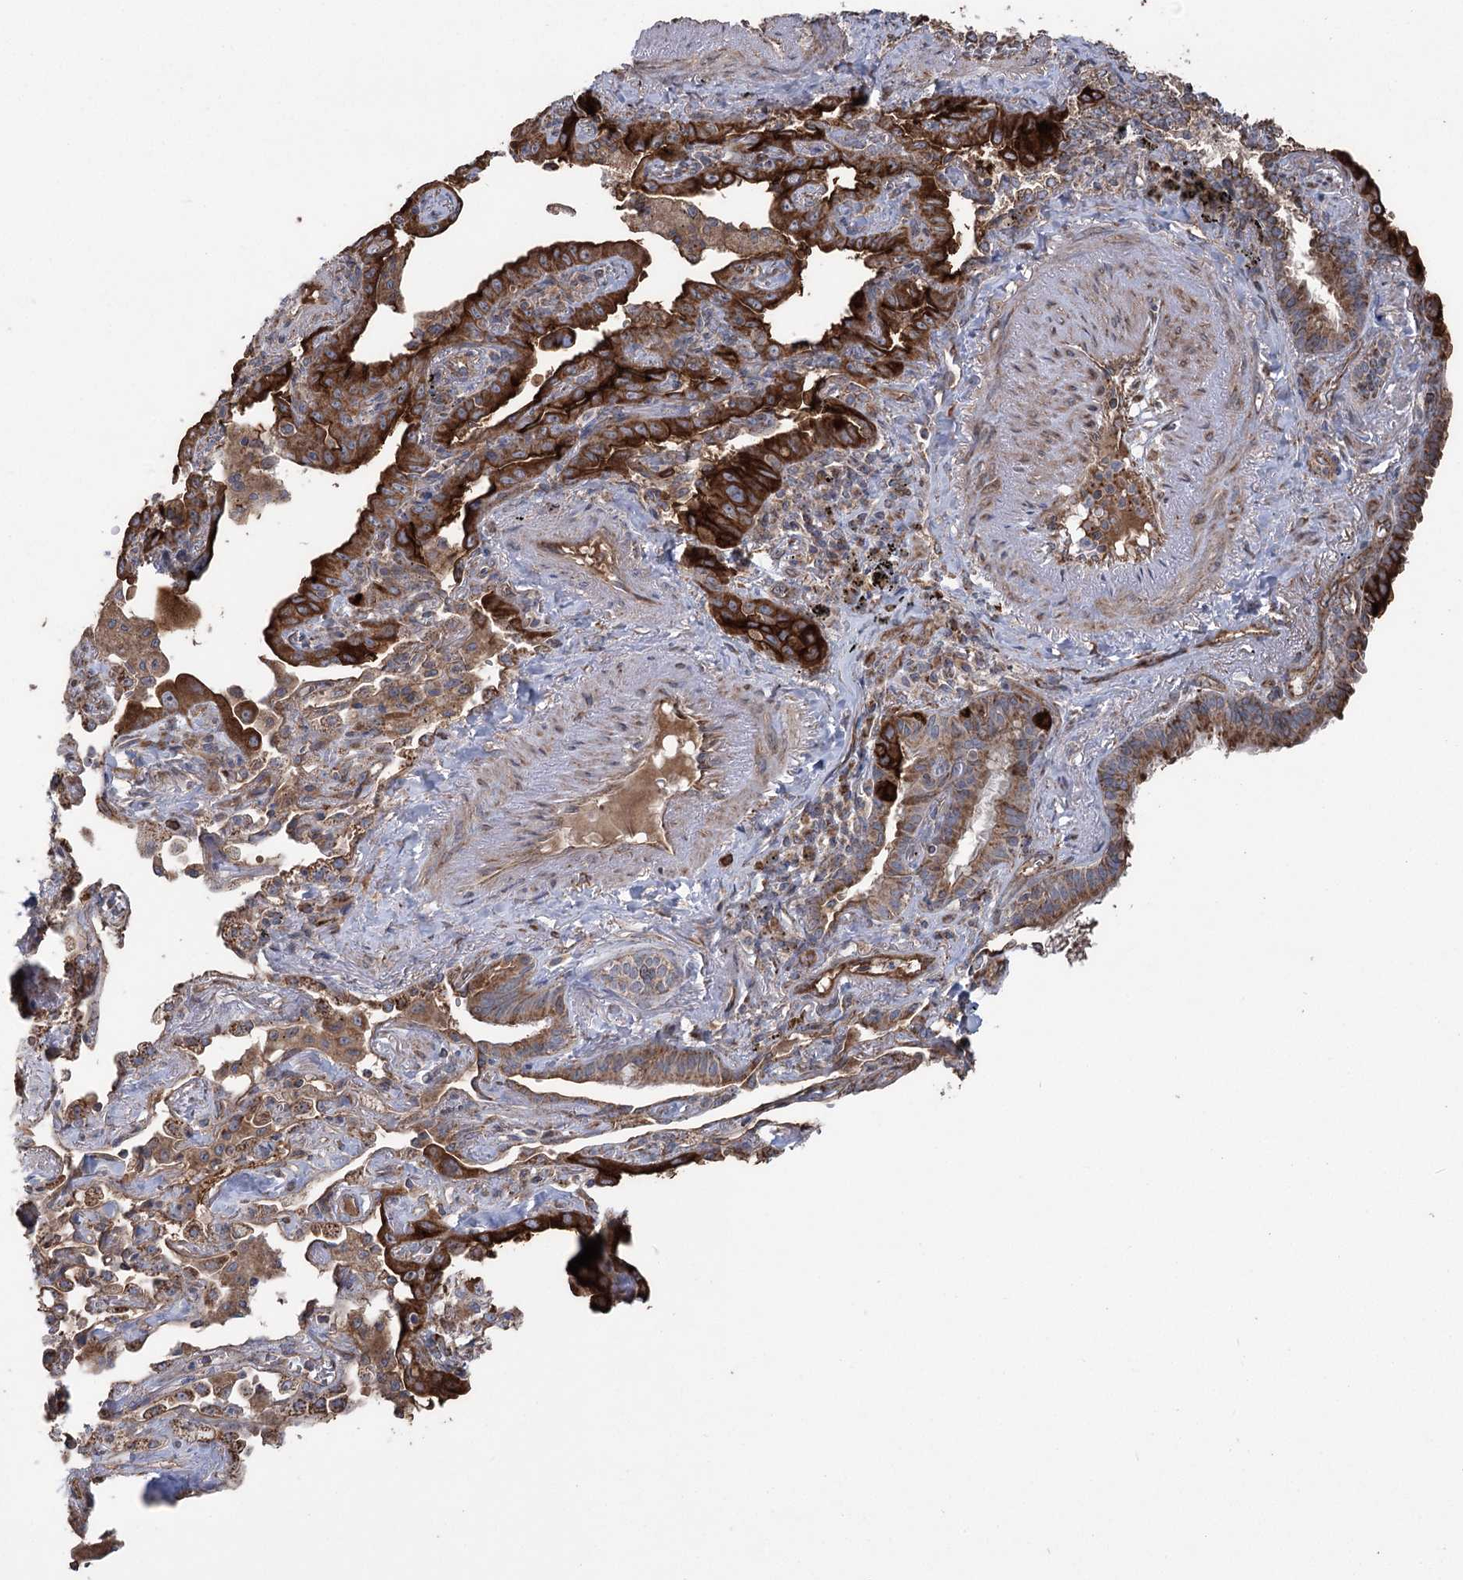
{"staining": {"intensity": "strong", "quantity": ">75%", "location": "cytoplasmic/membranous"}, "tissue": "lung cancer", "cell_type": "Tumor cells", "image_type": "cancer", "snomed": [{"axis": "morphology", "description": "Adenocarcinoma, NOS"}, {"axis": "topography", "description": "Lung"}], "caption": "The photomicrograph demonstrates staining of lung cancer (adenocarcinoma), revealing strong cytoplasmic/membranous protein staining (brown color) within tumor cells.", "gene": "RWDD4", "patient": {"sex": "male", "age": 67}}